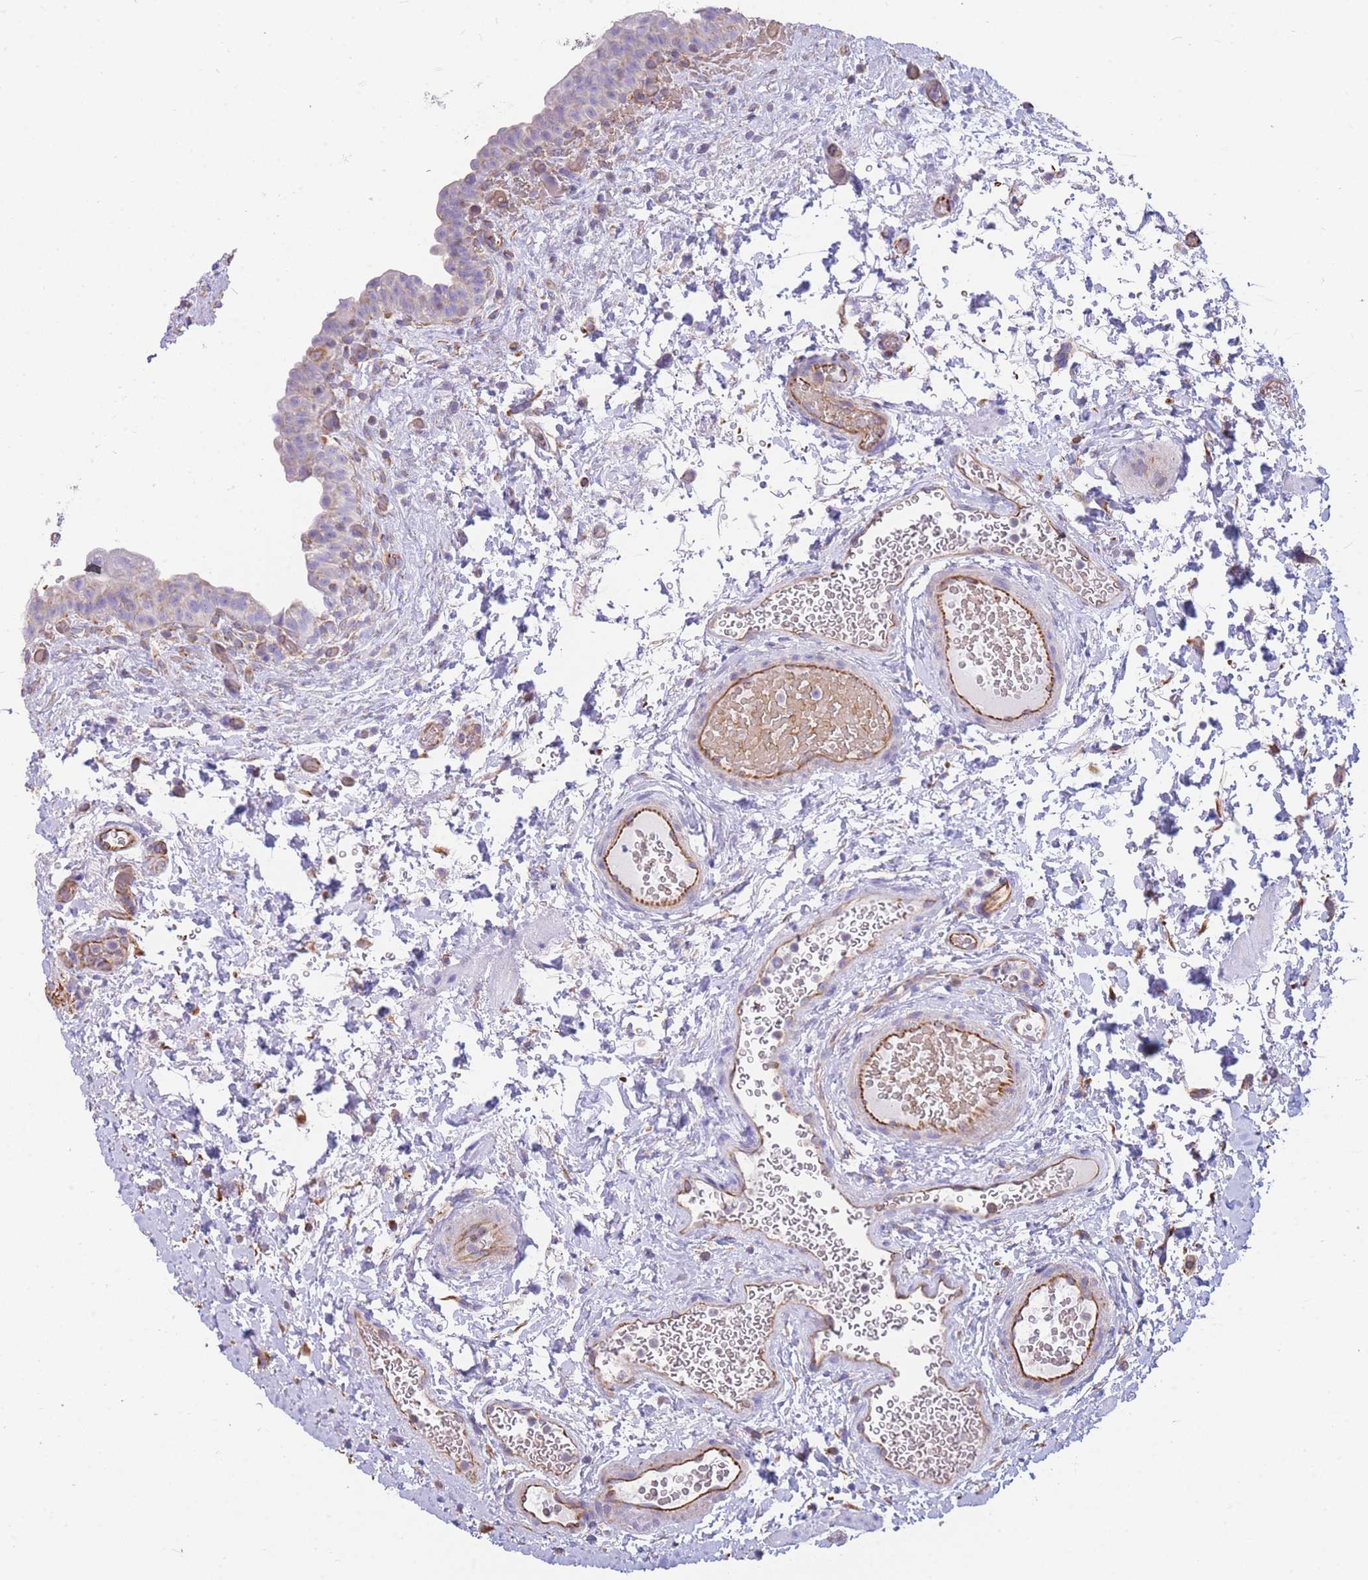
{"staining": {"intensity": "negative", "quantity": "none", "location": "none"}, "tissue": "urinary bladder", "cell_type": "Urothelial cells", "image_type": "normal", "snomed": [{"axis": "morphology", "description": "Normal tissue, NOS"}, {"axis": "topography", "description": "Urinary bladder"}], "caption": "DAB immunohistochemical staining of unremarkable human urinary bladder shows no significant positivity in urothelial cells. Nuclei are stained in blue.", "gene": "ANKRD53", "patient": {"sex": "male", "age": 69}}